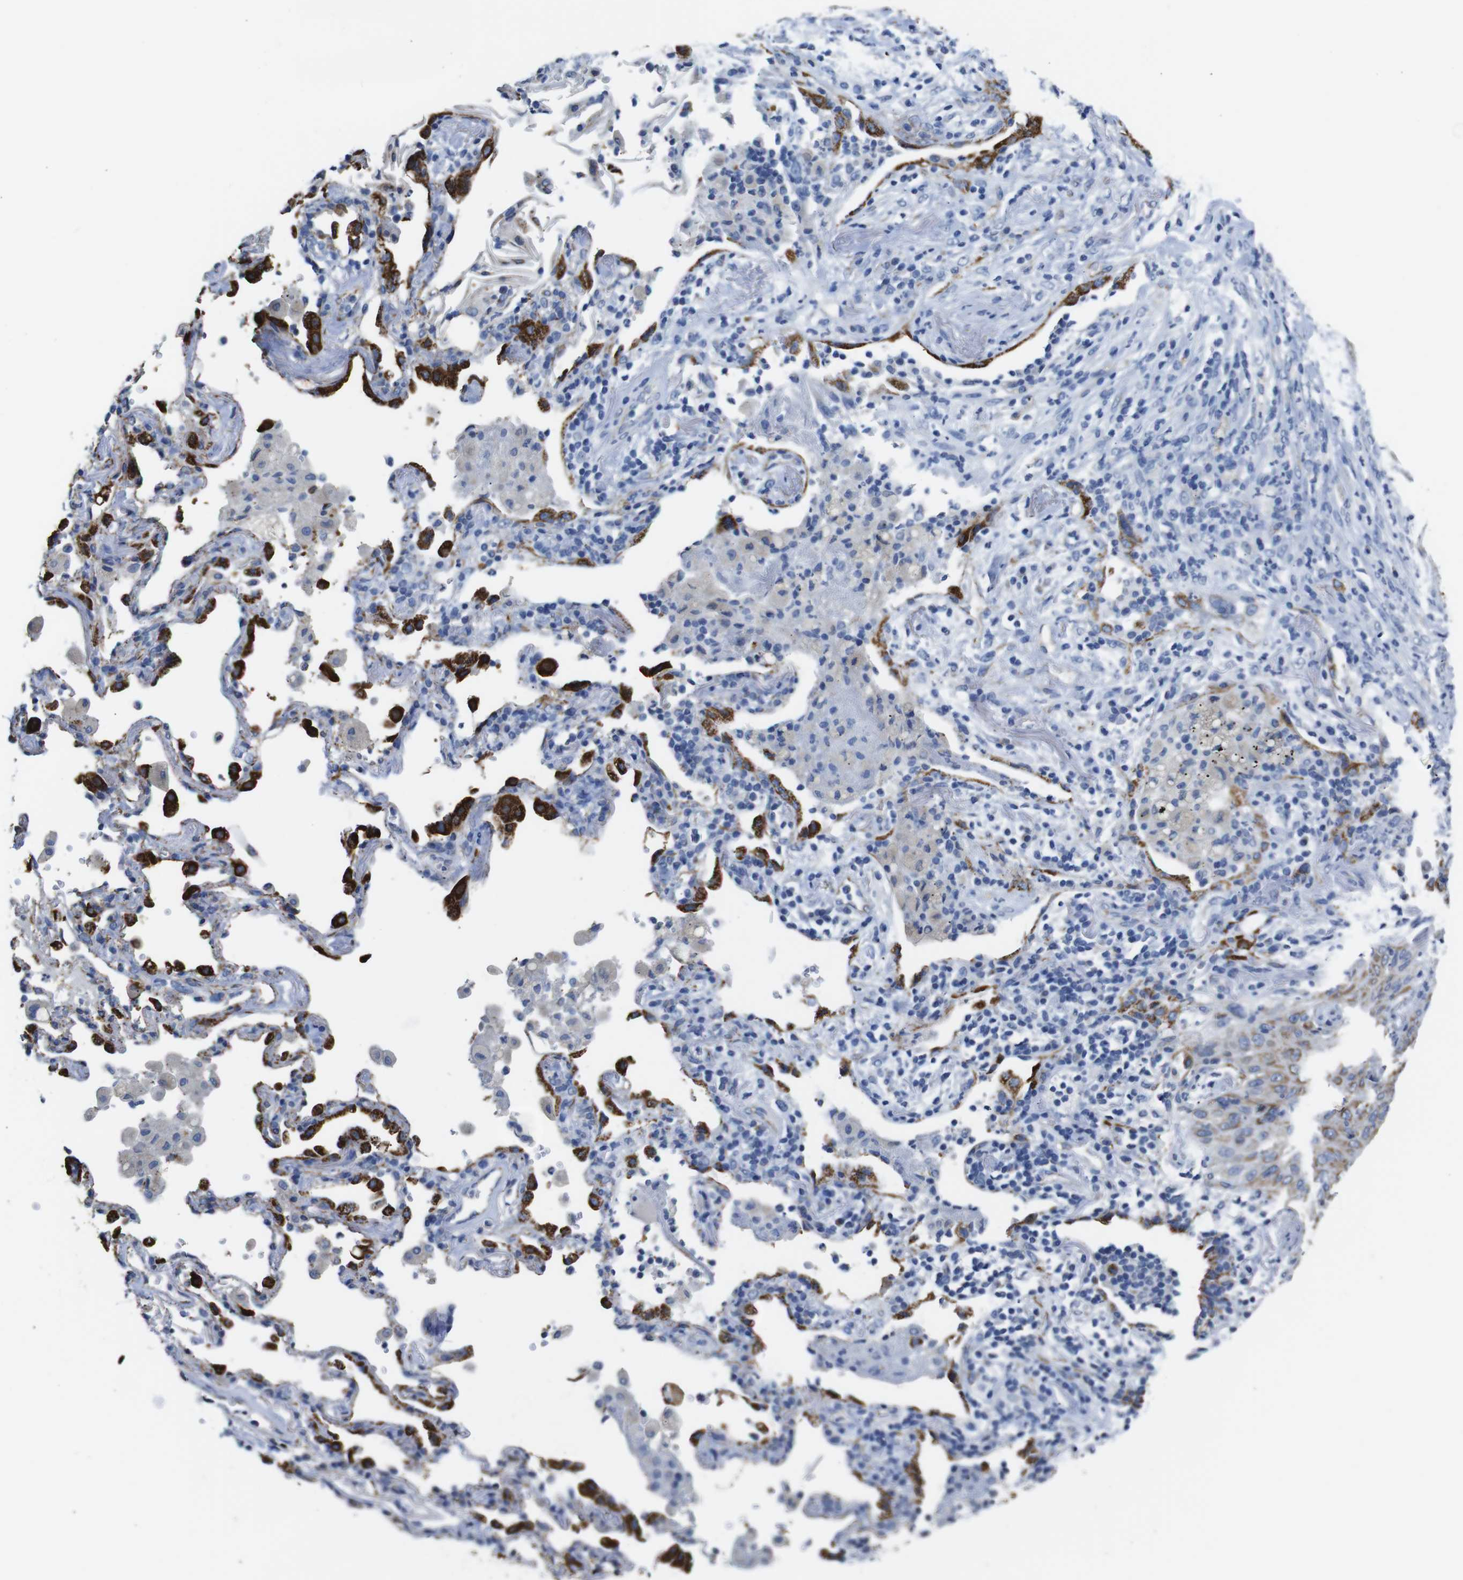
{"staining": {"intensity": "moderate", "quantity": "25%-75%", "location": "cytoplasmic/membranous"}, "tissue": "lung cancer", "cell_type": "Tumor cells", "image_type": "cancer", "snomed": [{"axis": "morphology", "description": "Squamous cell carcinoma, NOS"}, {"axis": "topography", "description": "Lung"}], "caption": "Squamous cell carcinoma (lung) stained with a protein marker shows moderate staining in tumor cells.", "gene": "MAOA", "patient": {"sex": "female", "age": 67}}